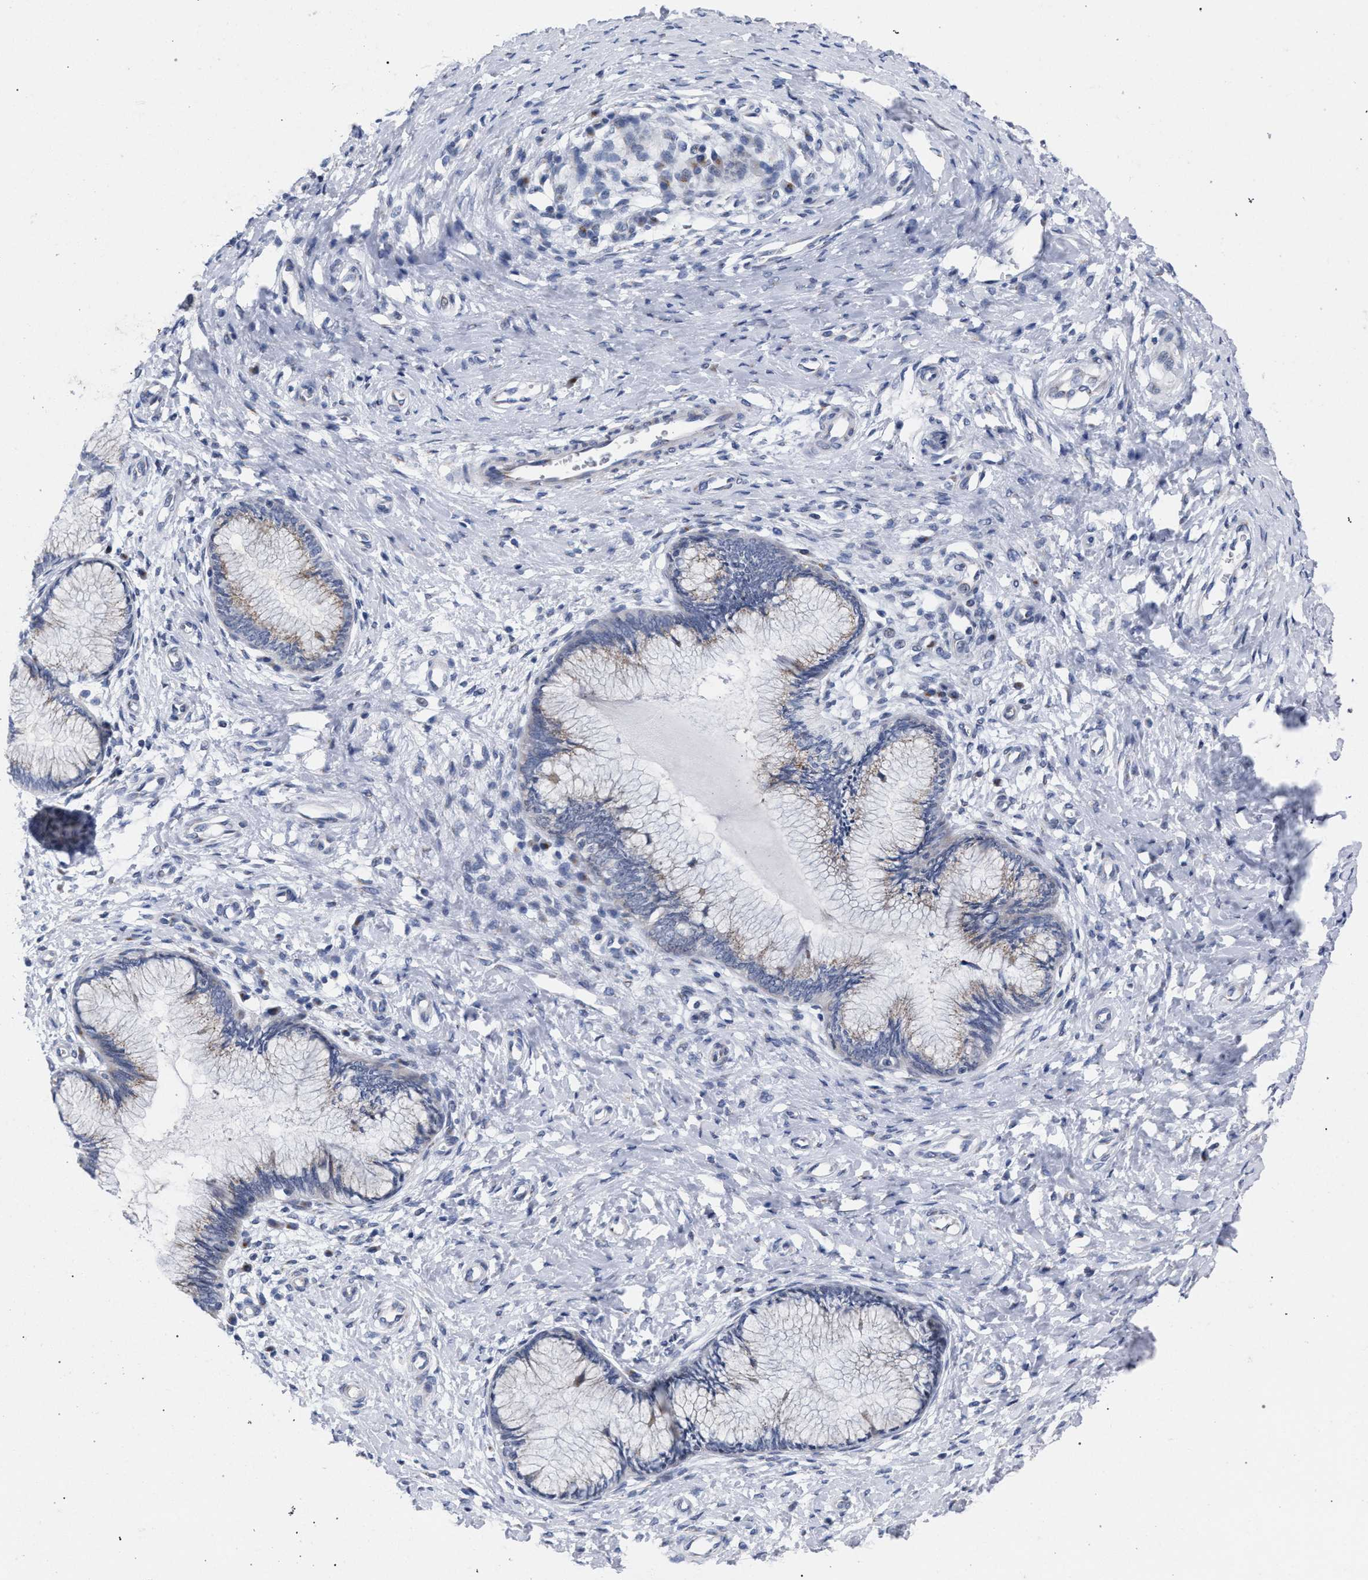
{"staining": {"intensity": "weak", "quantity": "25%-75%", "location": "cytoplasmic/membranous"}, "tissue": "cervix", "cell_type": "Glandular cells", "image_type": "normal", "snomed": [{"axis": "morphology", "description": "Normal tissue, NOS"}, {"axis": "topography", "description": "Cervix"}], "caption": "An image showing weak cytoplasmic/membranous staining in about 25%-75% of glandular cells in unremarkable cervix, as visualized by brown immunohistochemical staining.", "gene": "GOLGA2", "patient": {"sex": "female", "age": 55}}